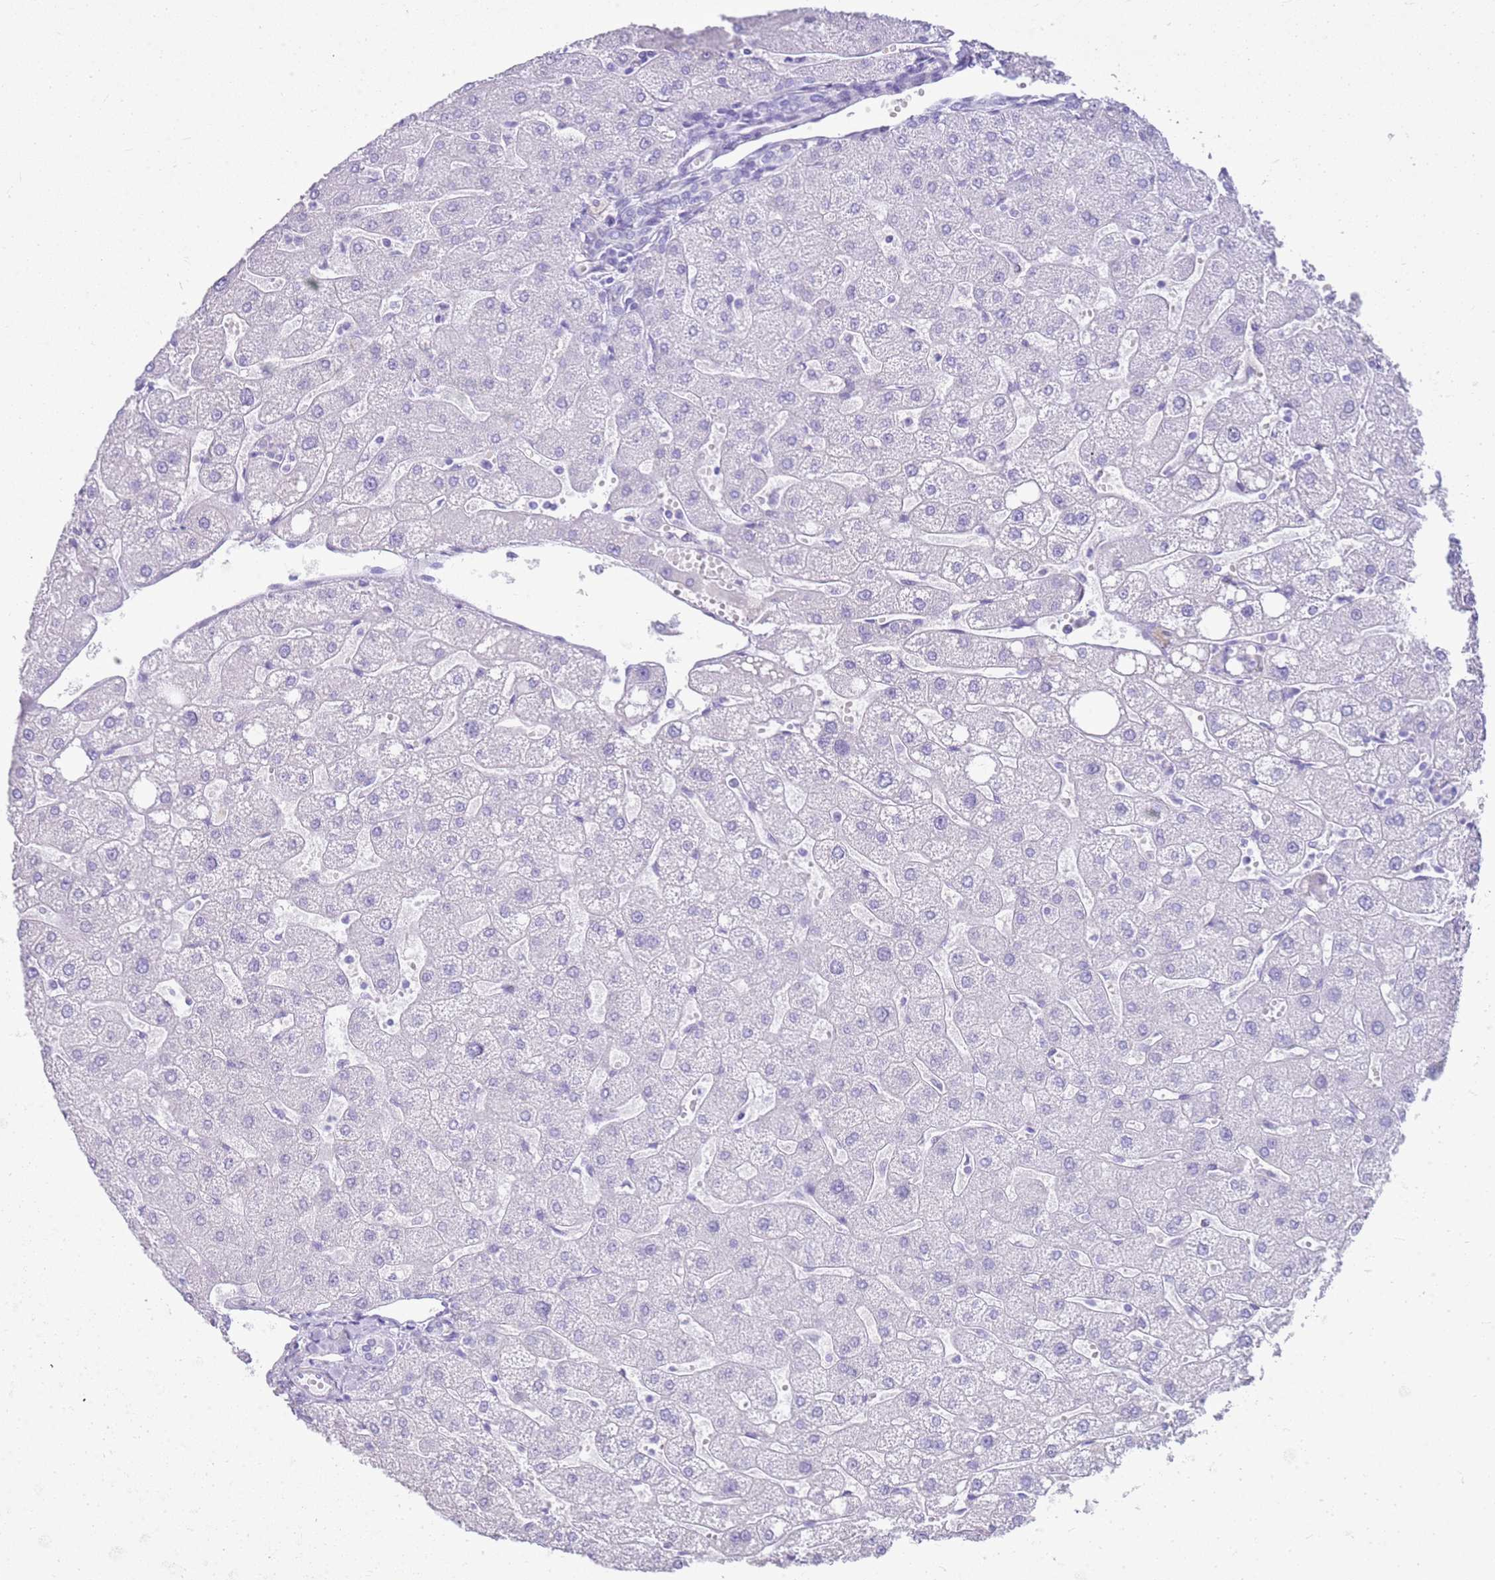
{"staining": {"intensity": "negative", "quantity": "none", "location": "none"}, "tissue": "liver", "cell_type": "Cholangiocytes", "image_type": "normal", "snomed": [{"axis": "morphology", "description": "Normal tissue, NOS"}, {"axis": "topography", "description": "Liver"}], "caption": "This image is of normal liver stained with immunohistochemistry to label a protein in brown with the nuclei are counter-stained blue. There is no positivity in cholangiocytes.", "gene": "CA8", "patient": {"sex": "male", "age": 67}}